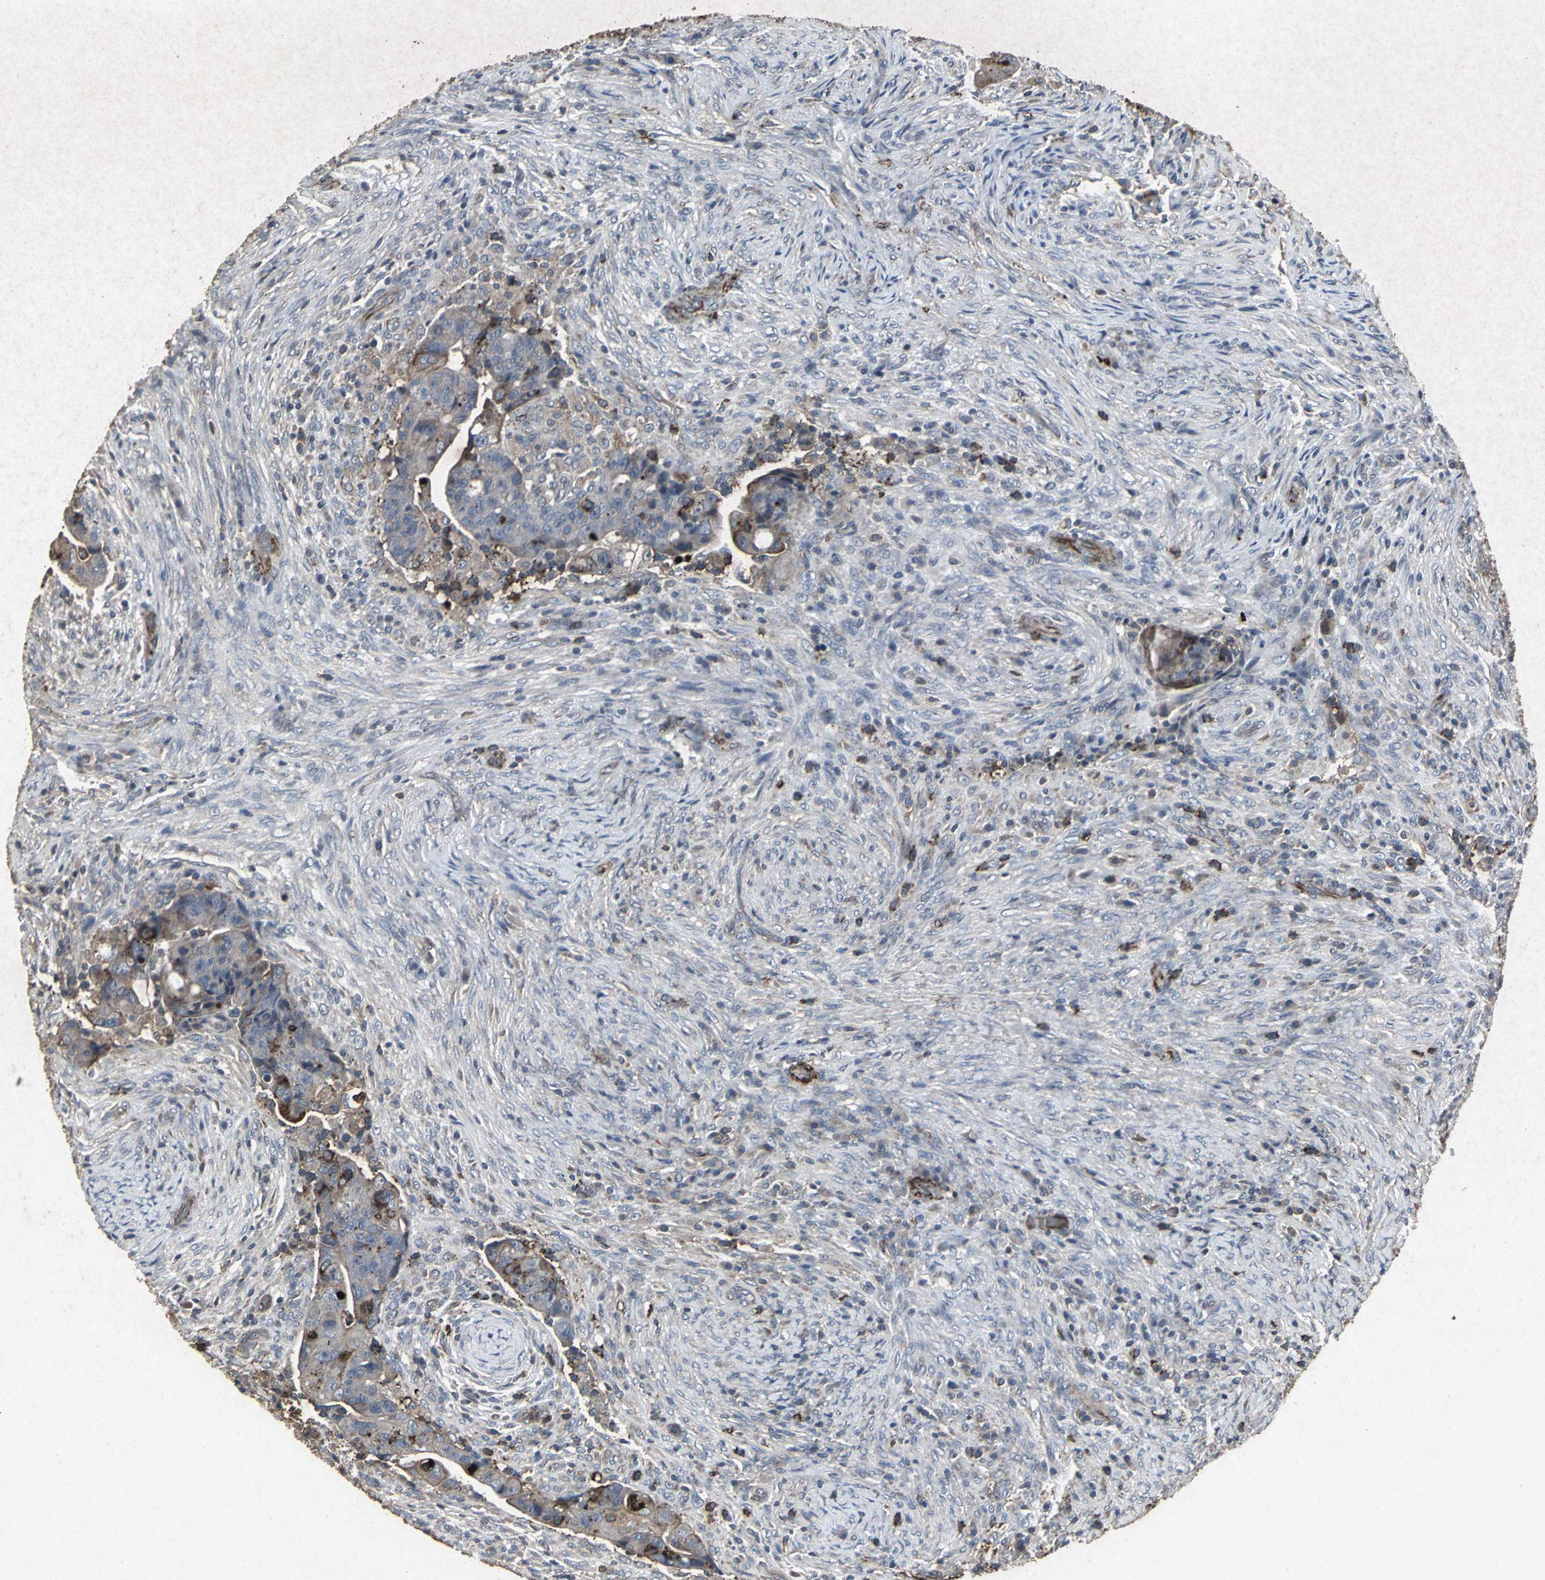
{"staining": {"intensity": "strong", "quantity": "25%-75%", "location": "cytoplasmic/membranous"}, "tissue": "colorectal cancer", "cell_type": "Tumor cells", "image_type": "cancer", "snomed": [{"axis": "morphology", "description": "Adenocarcinoma, NOS"}, {"axis": "topography", "description": "Rectum"}], "caption": "An image of human adenocarcinoma (colorectal) stained for a protein reveals strong cytoplasmic/membranous brown staining in tumor cells.", "gene": "CCR9", "patient": {"sex": "female", "age": 71}}